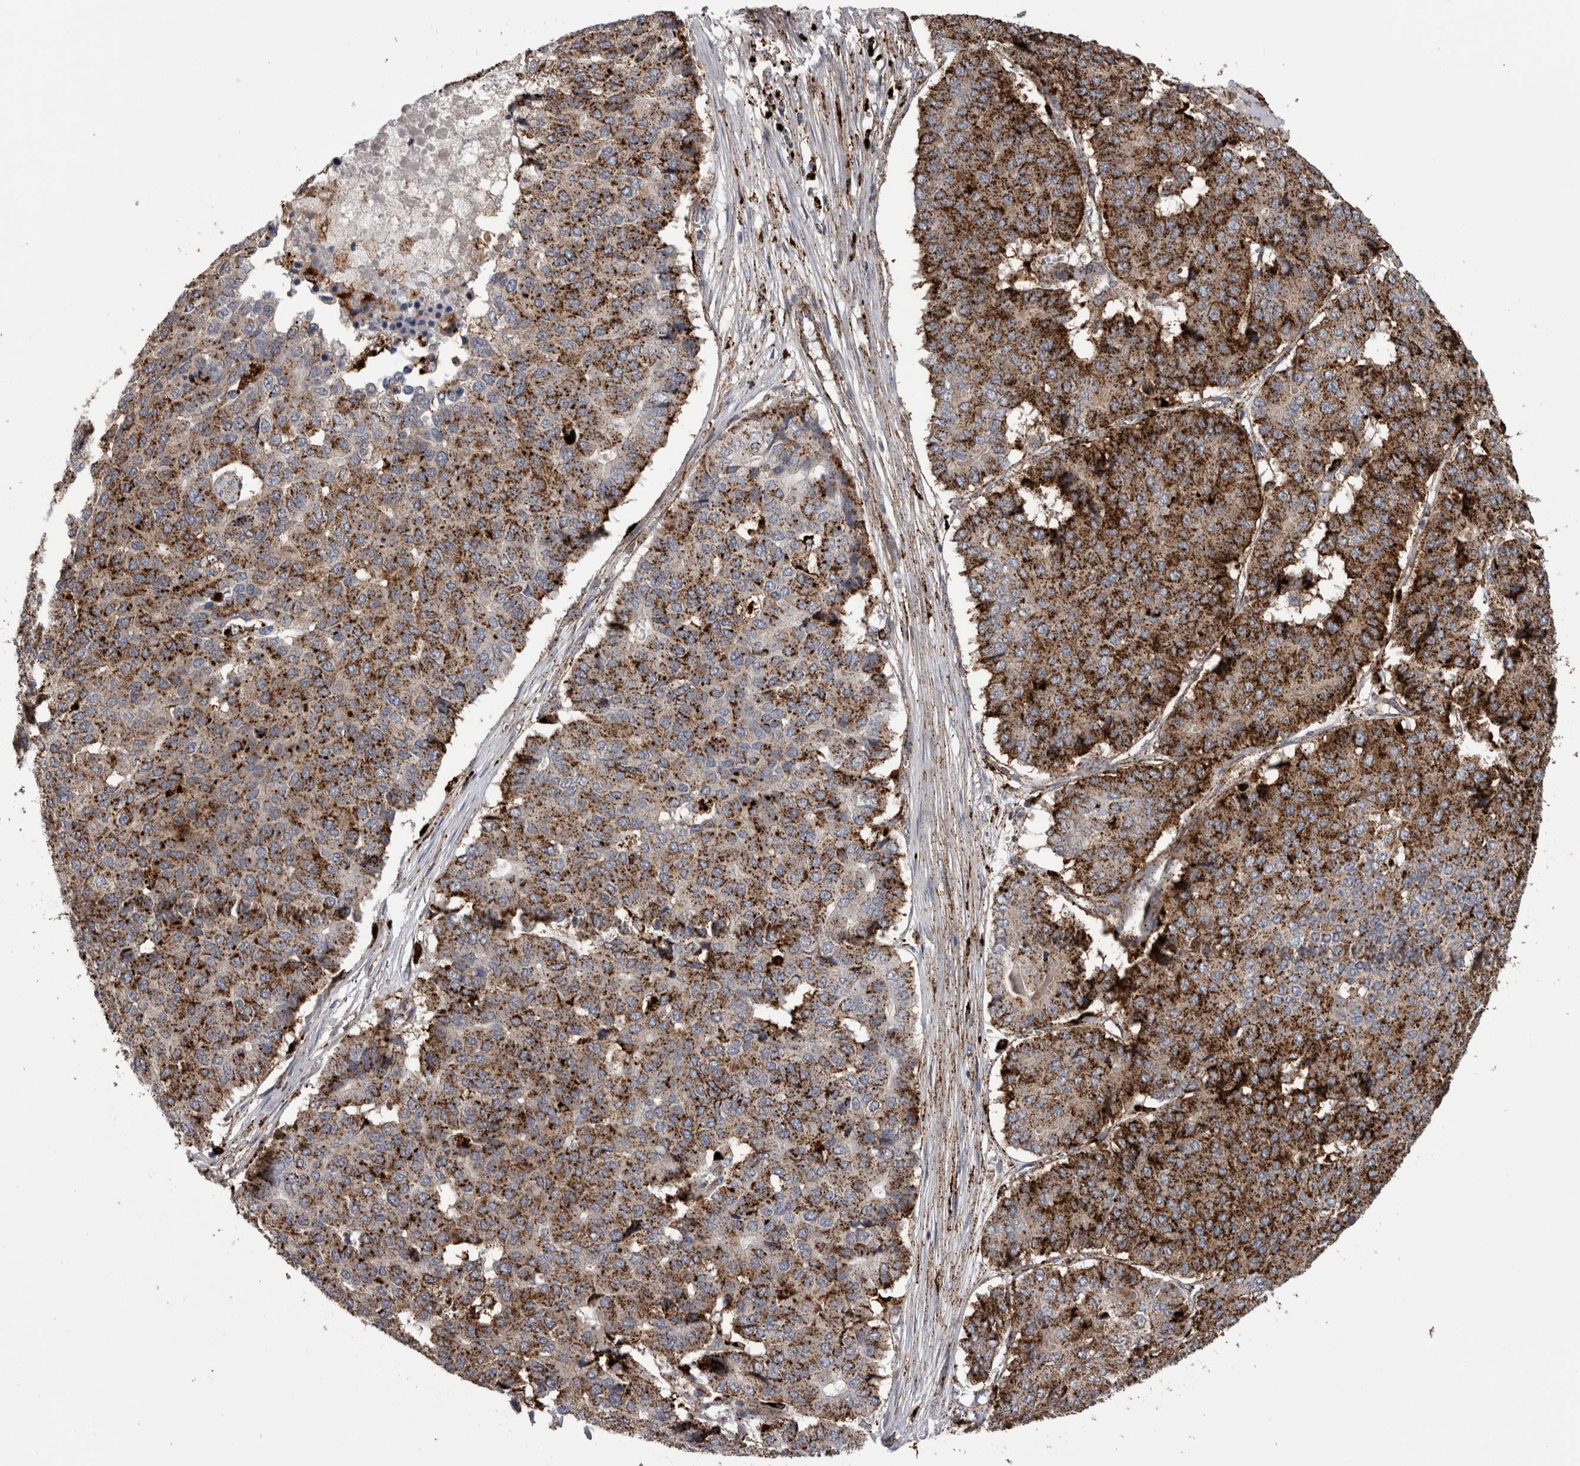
{"staining": {"intensity": "strong", "quantity": ">75%", "location": "cytoplasmic/membranous"}, "tissue": "pancreatic cancer", "cell_type": "Tumor cells", "image_type": "cancer", "snomed": [{"axis": "morphology", "description": "Adenocarcinoma, NOS"}, {"axis": "topography", "description": "Pancreas"}], "caption": "Immunohistochemical staining of pancreatic cancer demonstrates high levels of strong cytoplasmic/membranous positivity in approximately >75% of tumor cells.", "gene": "CTSZ", "patient": {"sex": "male", "age": 50}}